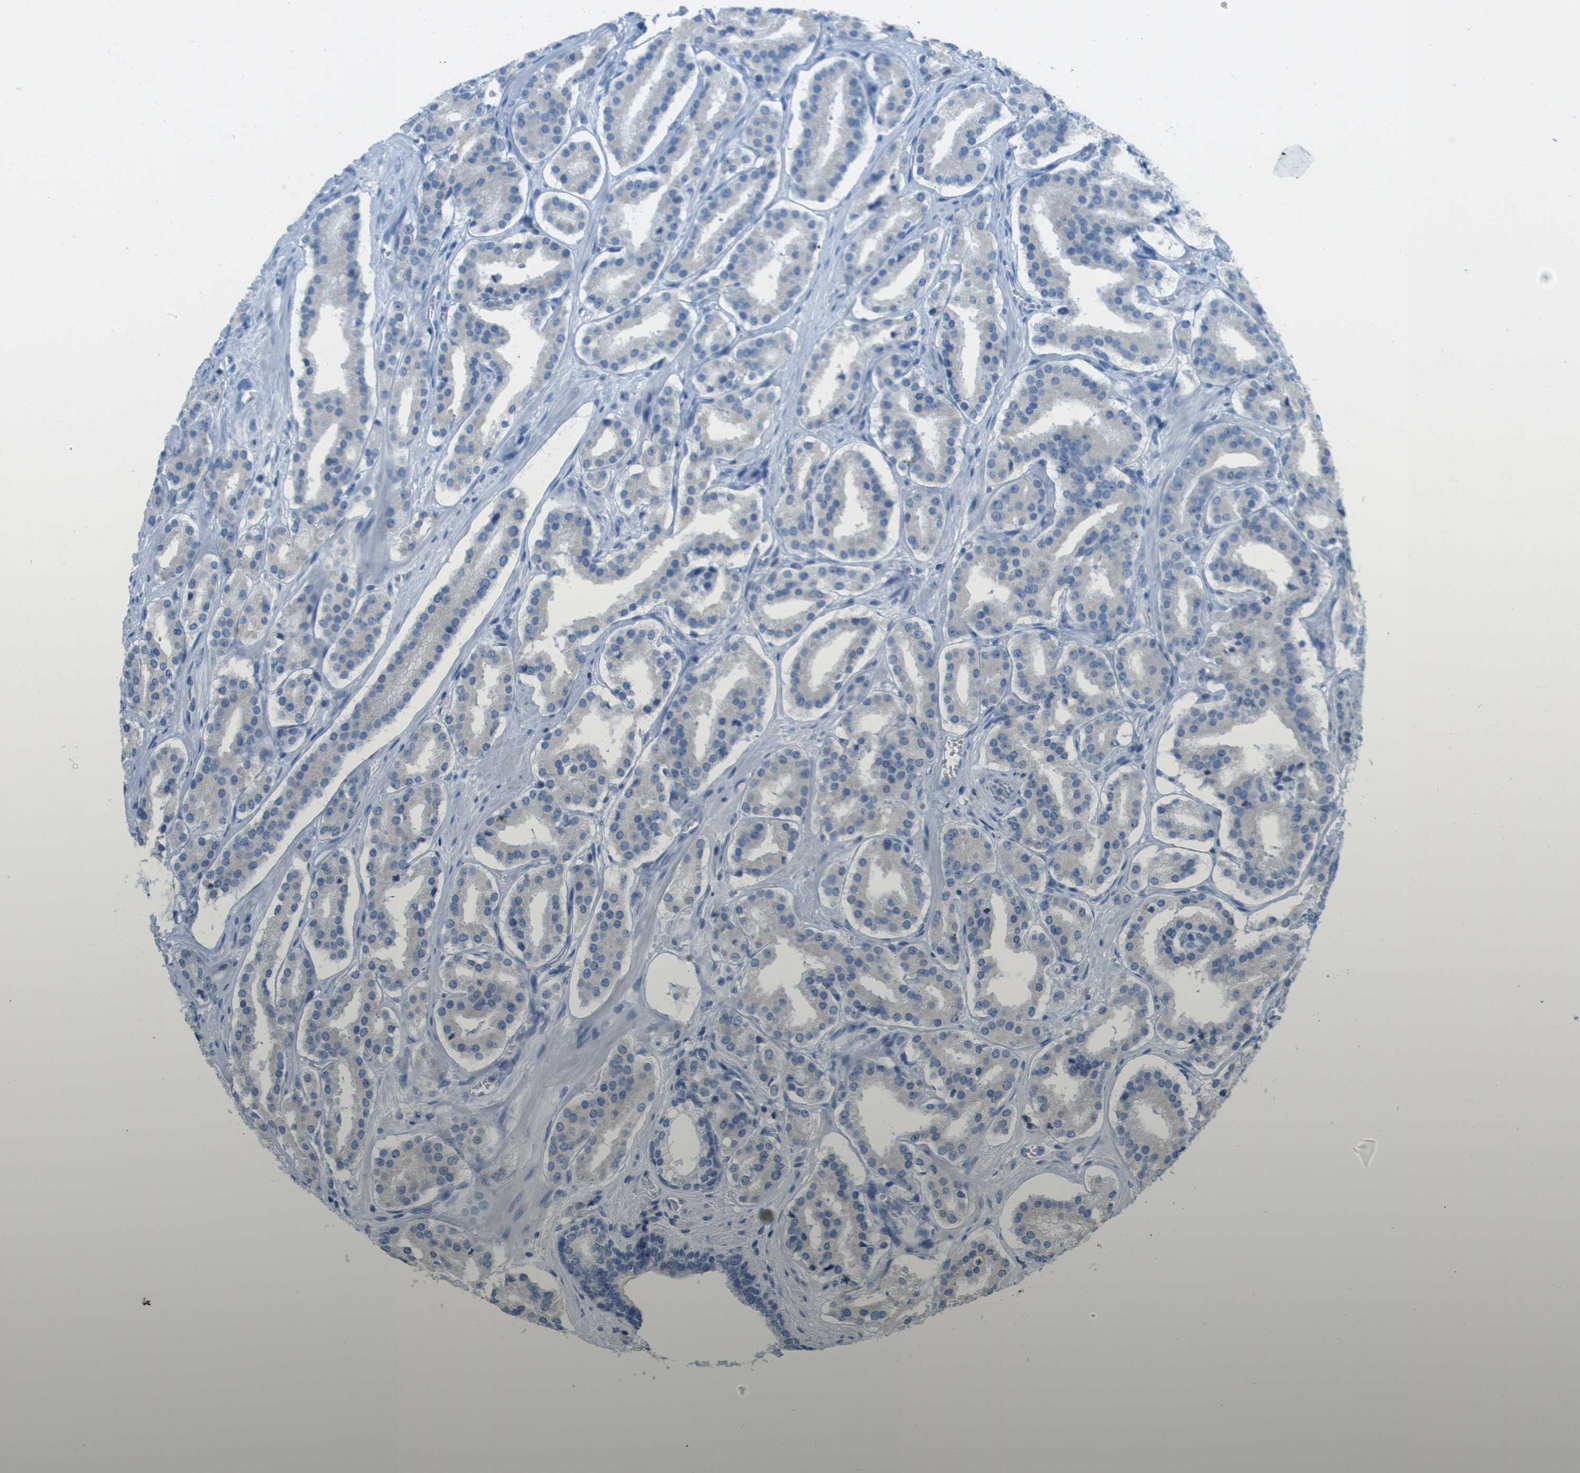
{"staining": {"intensity": "negative", "quantity": "none", "location": "none"}, "tissue": "prostate cancer", "cell_type": "Tumor cells", "image_type": "cancer", "snomed": [{"axis": "morphology", "description": "Adenocarcinoma, High grade"}, {"axis": "topography", "description": "Prostate"}], "caption": "The immunohistochemistry (IHC) micrograph has no significant expression in tumor cells of prostate cancer tissue. (DAB (3,3'-diaminobenzidine) immunohistochemistry visualized using brightfield microscopy, high magnification).", "gene": "PTGDR2", "patient": {"sex": "male", "age": 60}}